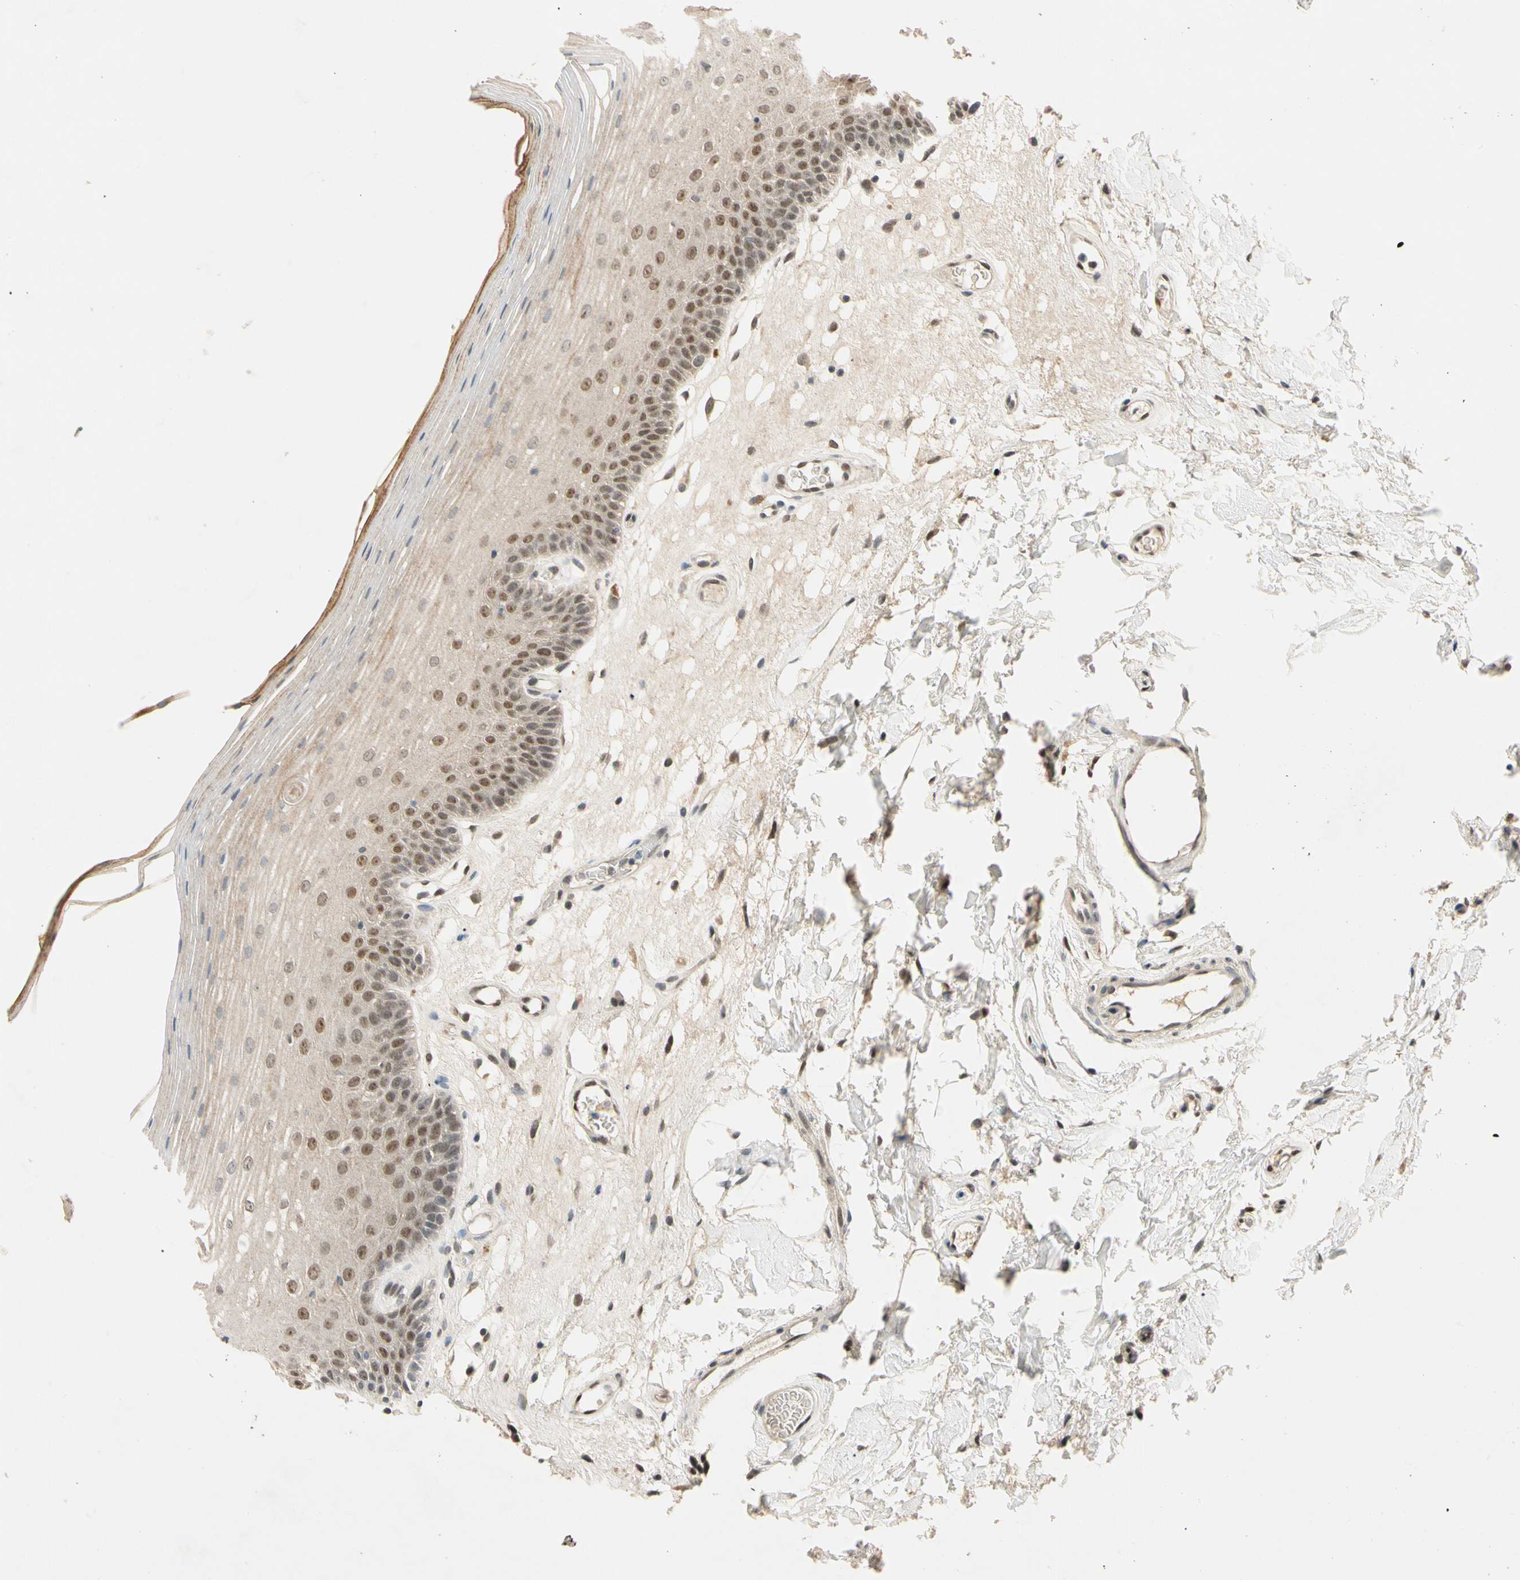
{"staining": {"intensity": "strong", "quantity": ">75%", "location": "cytoplasmic/membranous,nuclear"}, "tissue": "oral mucosa", "cell_type": "Squamous epithelial cells", "image_type": "normal", "snomed": [{"axis": "morphology", "description": "Normal tissue, NOS"}, {"axis": "morphology", "description": "Squamous cell carcinoma, NOS"}, {"axis": "topography", "description": "Skeletal muscle"}, {"axis": "topography", "description": "Oral tissue"}], "caption": "Squamous epithelial cells show strong cytoplasmic/membranous,nuclear staining in about >75% of cells in normal oral mucosa.", "gene": "RIOX2", "patient": {"sex": "male", "age": 71}}